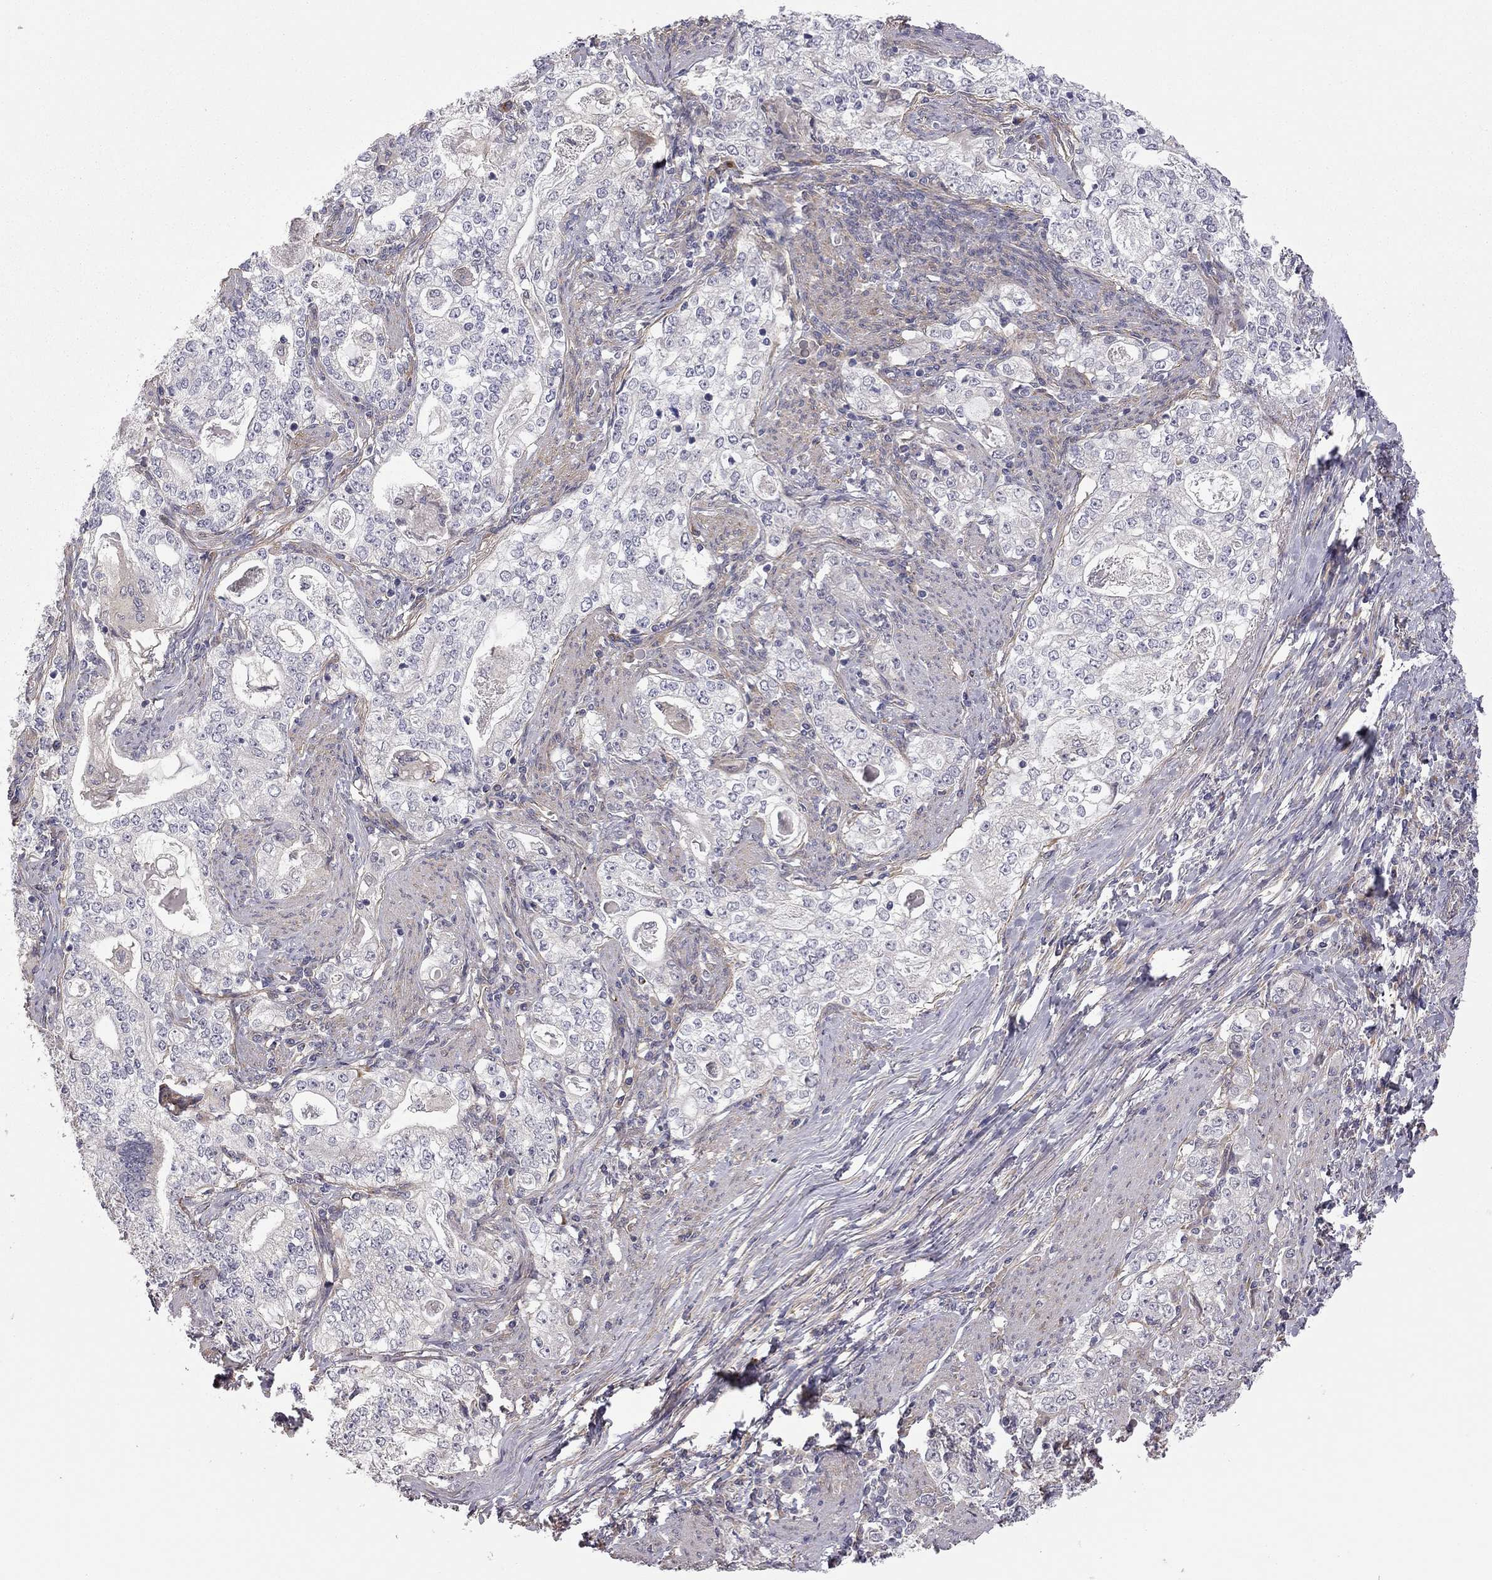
{"staining": {"intensity": "negative", "quantity": "none", "location": "none"}, "tissue": "stomach cancer", "cell_type": "Tumor cells", "image_type": "cancer", "snomed": [{"axis": "morphology", "description": "Adenocarcinoma, NOS"}, {"axis": "topography", "description": "Stomach, lower"}], "caption": "There is no significant staining in tumor cells of stomach cancer.", "gene": "EXOC3L2", "patient": {"sex": "female", "age": 72}}